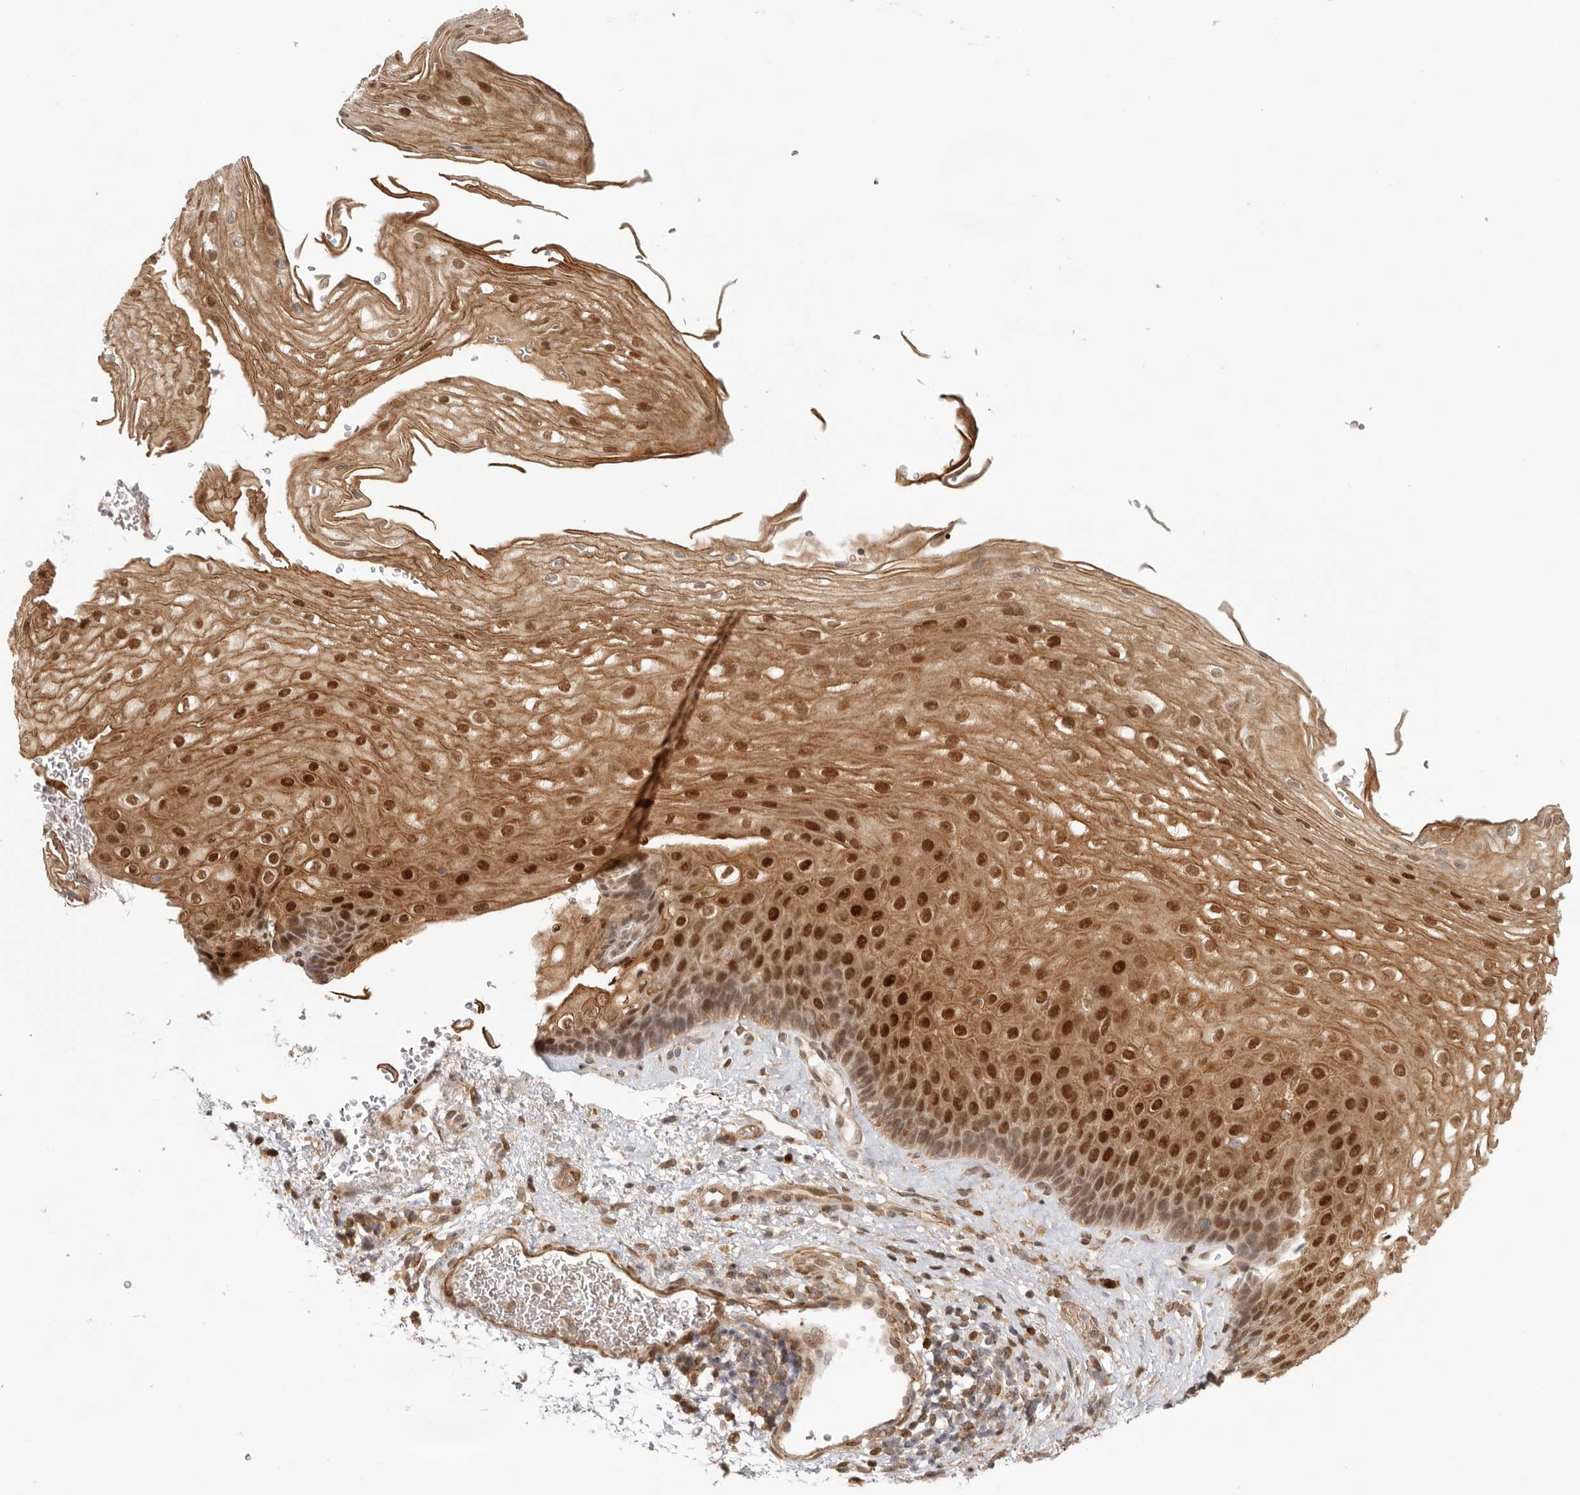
{"staining": {"intensity": "strong", "quantity": ">75%", "location": "cytoplasmic/membranous,nuclear"}, "tissue": "esophagus", "cell_type": "Squamous epithelial cells", "image_type": "normal", "snomed": [{"axis": "morphology", "description": "Normal tissue, NOS"}, {"axis": "topography", "description": "Esophagus"}], "caption": "Immunohistochemical staining of unremarkable human esophagus displays high levels of strong cytoplasmic/membranous,nuclear staining in approximately >75% of squamous epithelial cells. (DAB IHC, brown staining for protein, blue staining for nuclei).", "gene": "AHDC1", "patient": {"sex": "female", "age": 66}}